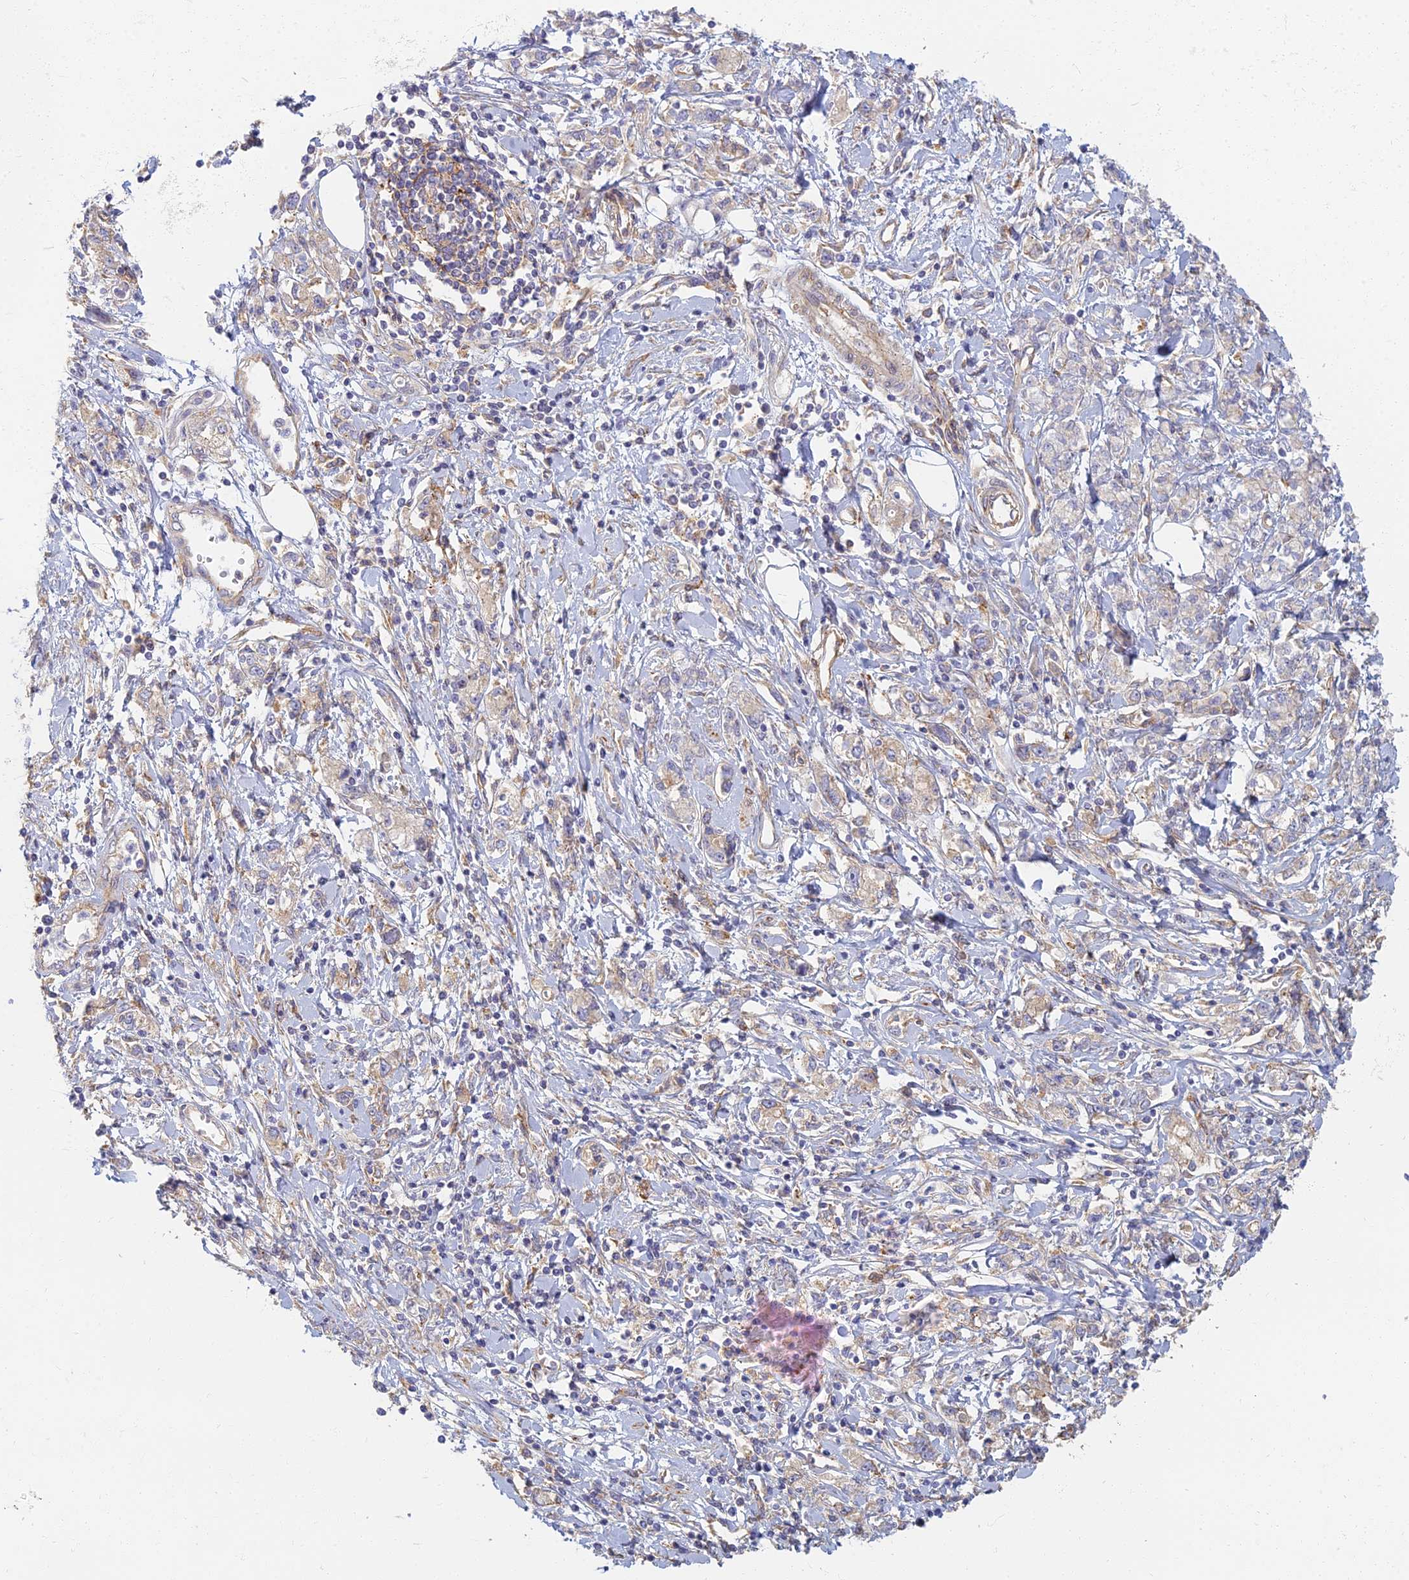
{"staining": {"intensity": "weak", "quantity": "25%-75%", "location": "cytoplasmic/membranous"}, "tissue": "stomach cancer", "cell_type": "Tumor cells", "image_type": "cancer", "snomed": [{"axis": "morphology", "description": "Adenocarcinoma, NOS"}, {"axis": "topography", "description": "Stomach"}], "caption": "Human stomach cancer (adenocarcinoma) stained with a brown dye displays weak cytoplasmic/membranous positive staining in about 25%-75% of tumor cells.", "gene": "RBSN", "patient": {"sex": "female", "age": 76}}